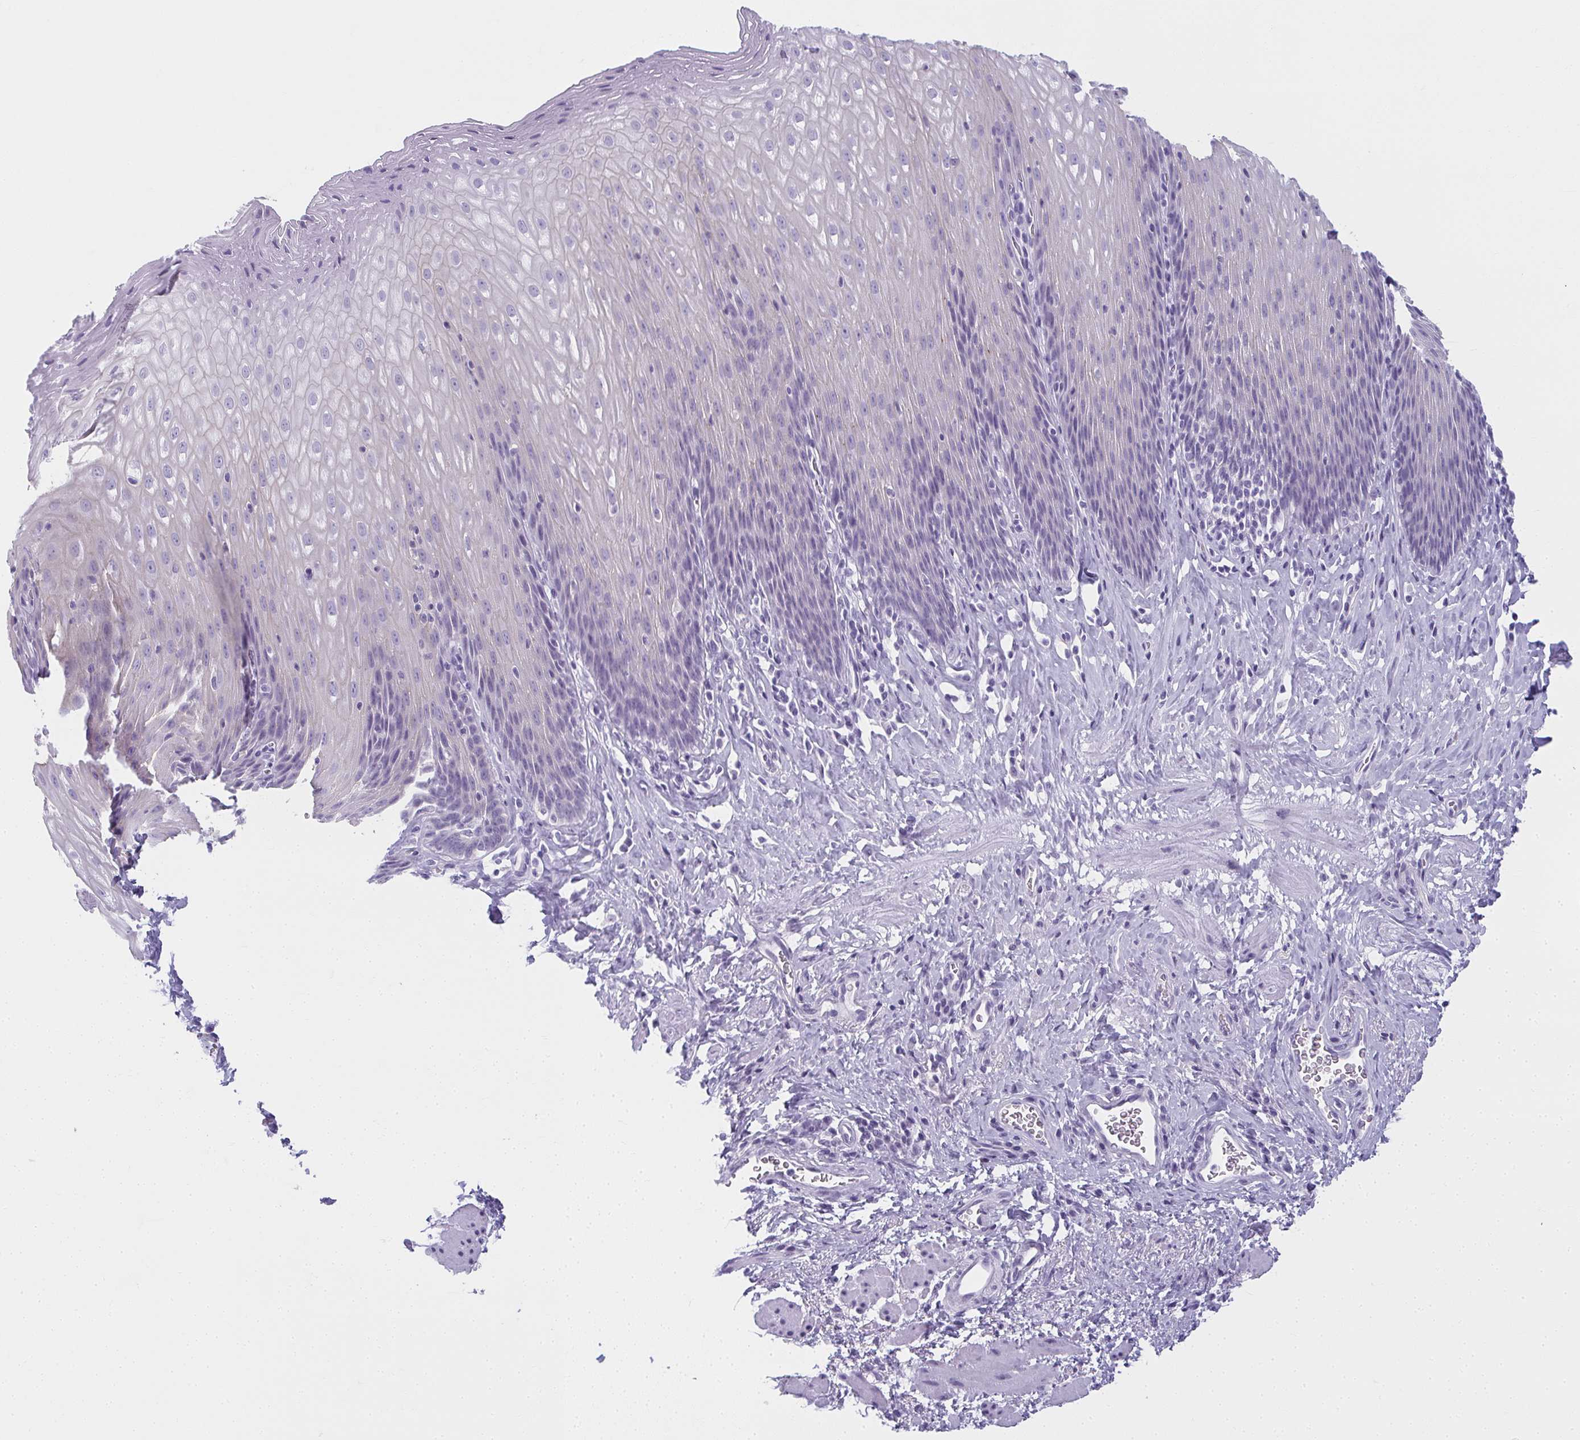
{"staining": {"intensity": "negative", "quantity": "none", "location": "none"}, "tissue": "esophagus", "cell_type": "Squamous epithelial cells", "image_type": "normal", "snomed": [{"axis": "morphology", "description": "Normal tissue, NOS"}, {"axis": "topography", "description": "Esophagus"}], "caption": "Esophagus stained for a protein using immunohistochemistry (IHC) exhibits no expression squamous epithelial cells.", "gene": "MOBP", "patient": {"sex": "female", "age": 61}}